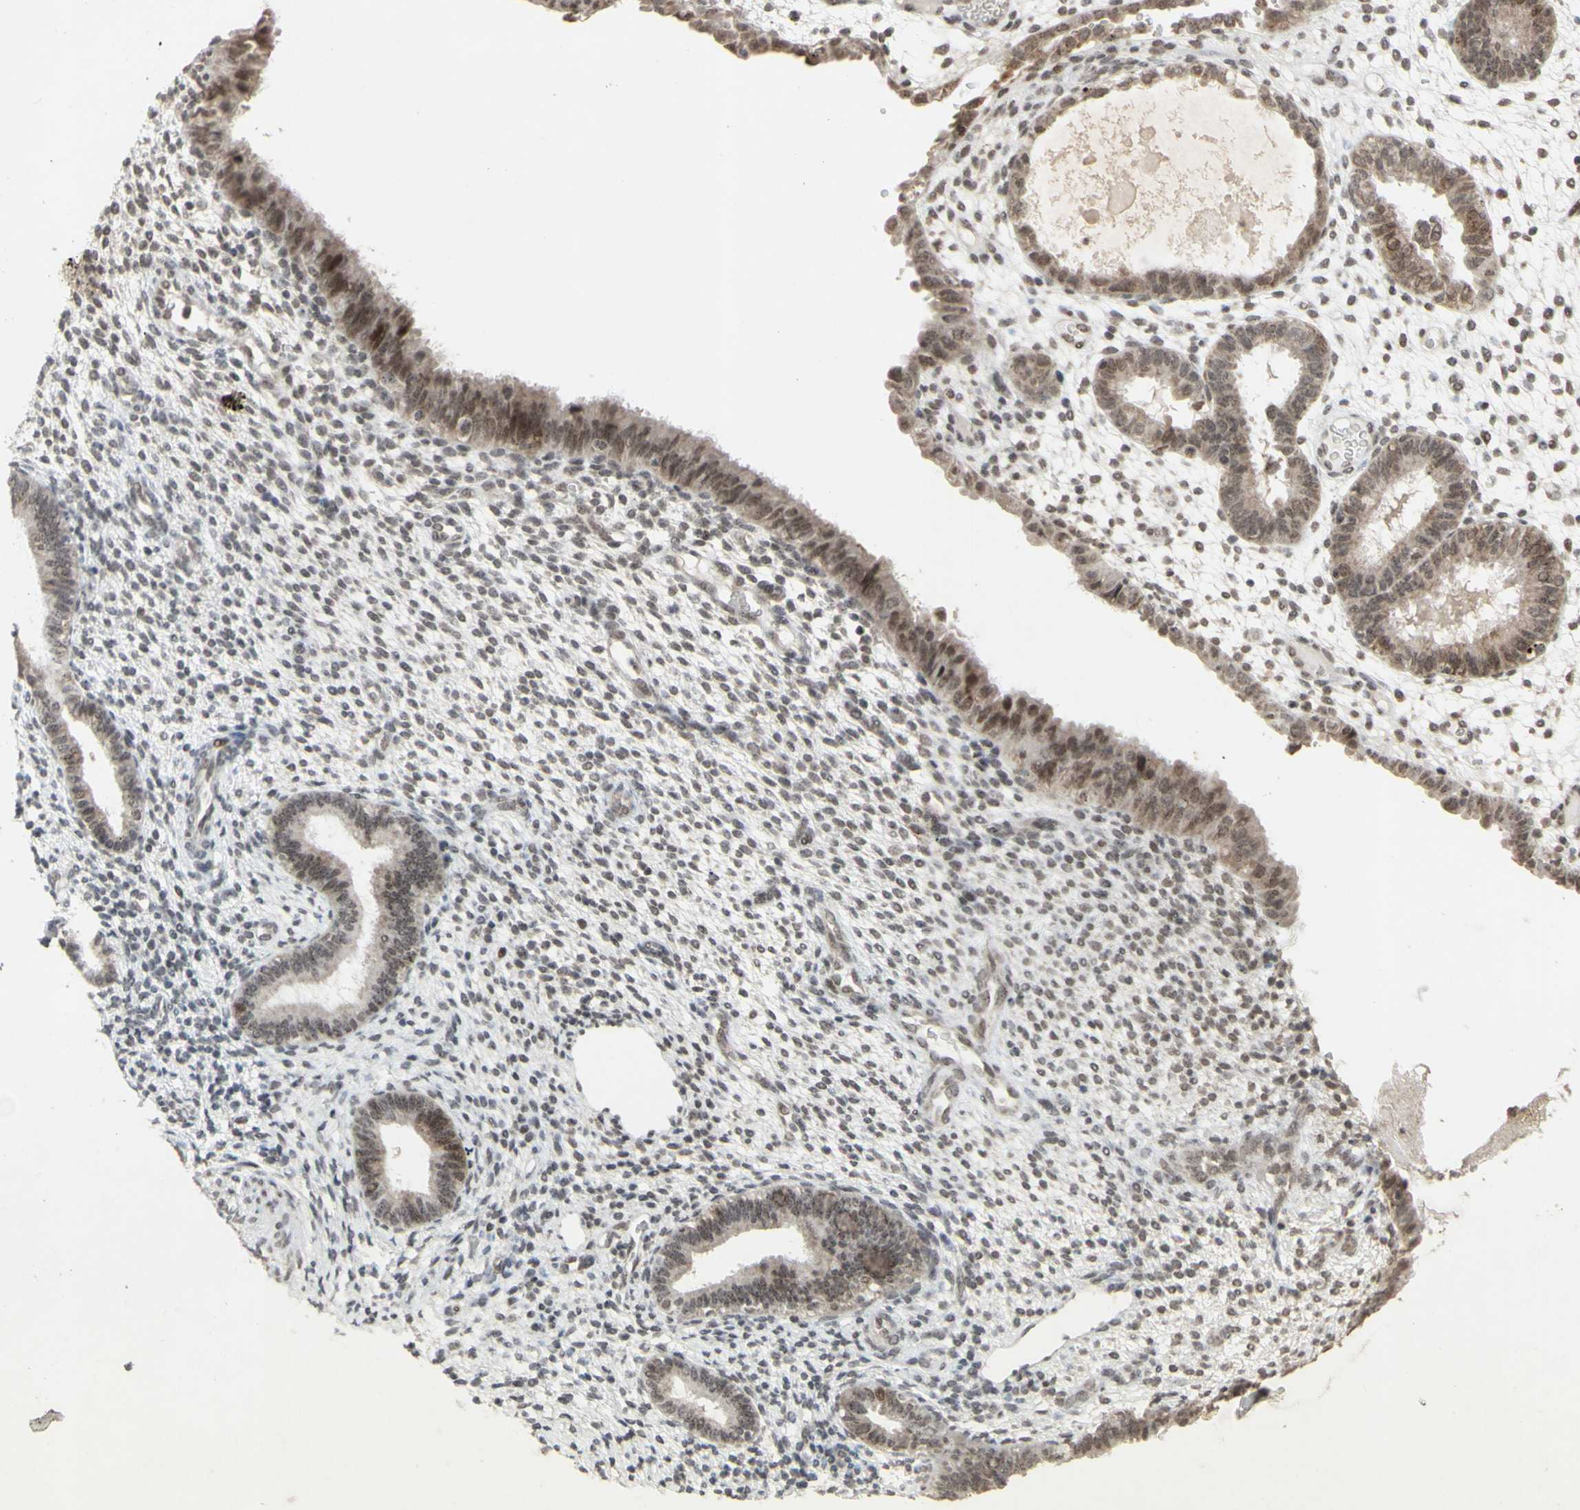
{"staining": {"intensity": "negative", "quantity": "none", "location": "none"}, "tissue": "endometrium", "cell_type": "Cells in endometrial stroma", "image_type": "normal", "snomed": [{"axis": "morphology", "description": "Normal tissue, NOS"}, {"axis": "topography", "description": "Endometrium"}], "caption": "DAB (3,3'-diaminobenzidine) immunohistochemical staining of unremarkable human endometrium exhibits no significant expression in cells in endometrial stroma. Nuclei are stained in blue.", "gene": "CENPB", "patient": {"sex": "female", "age": 61}}